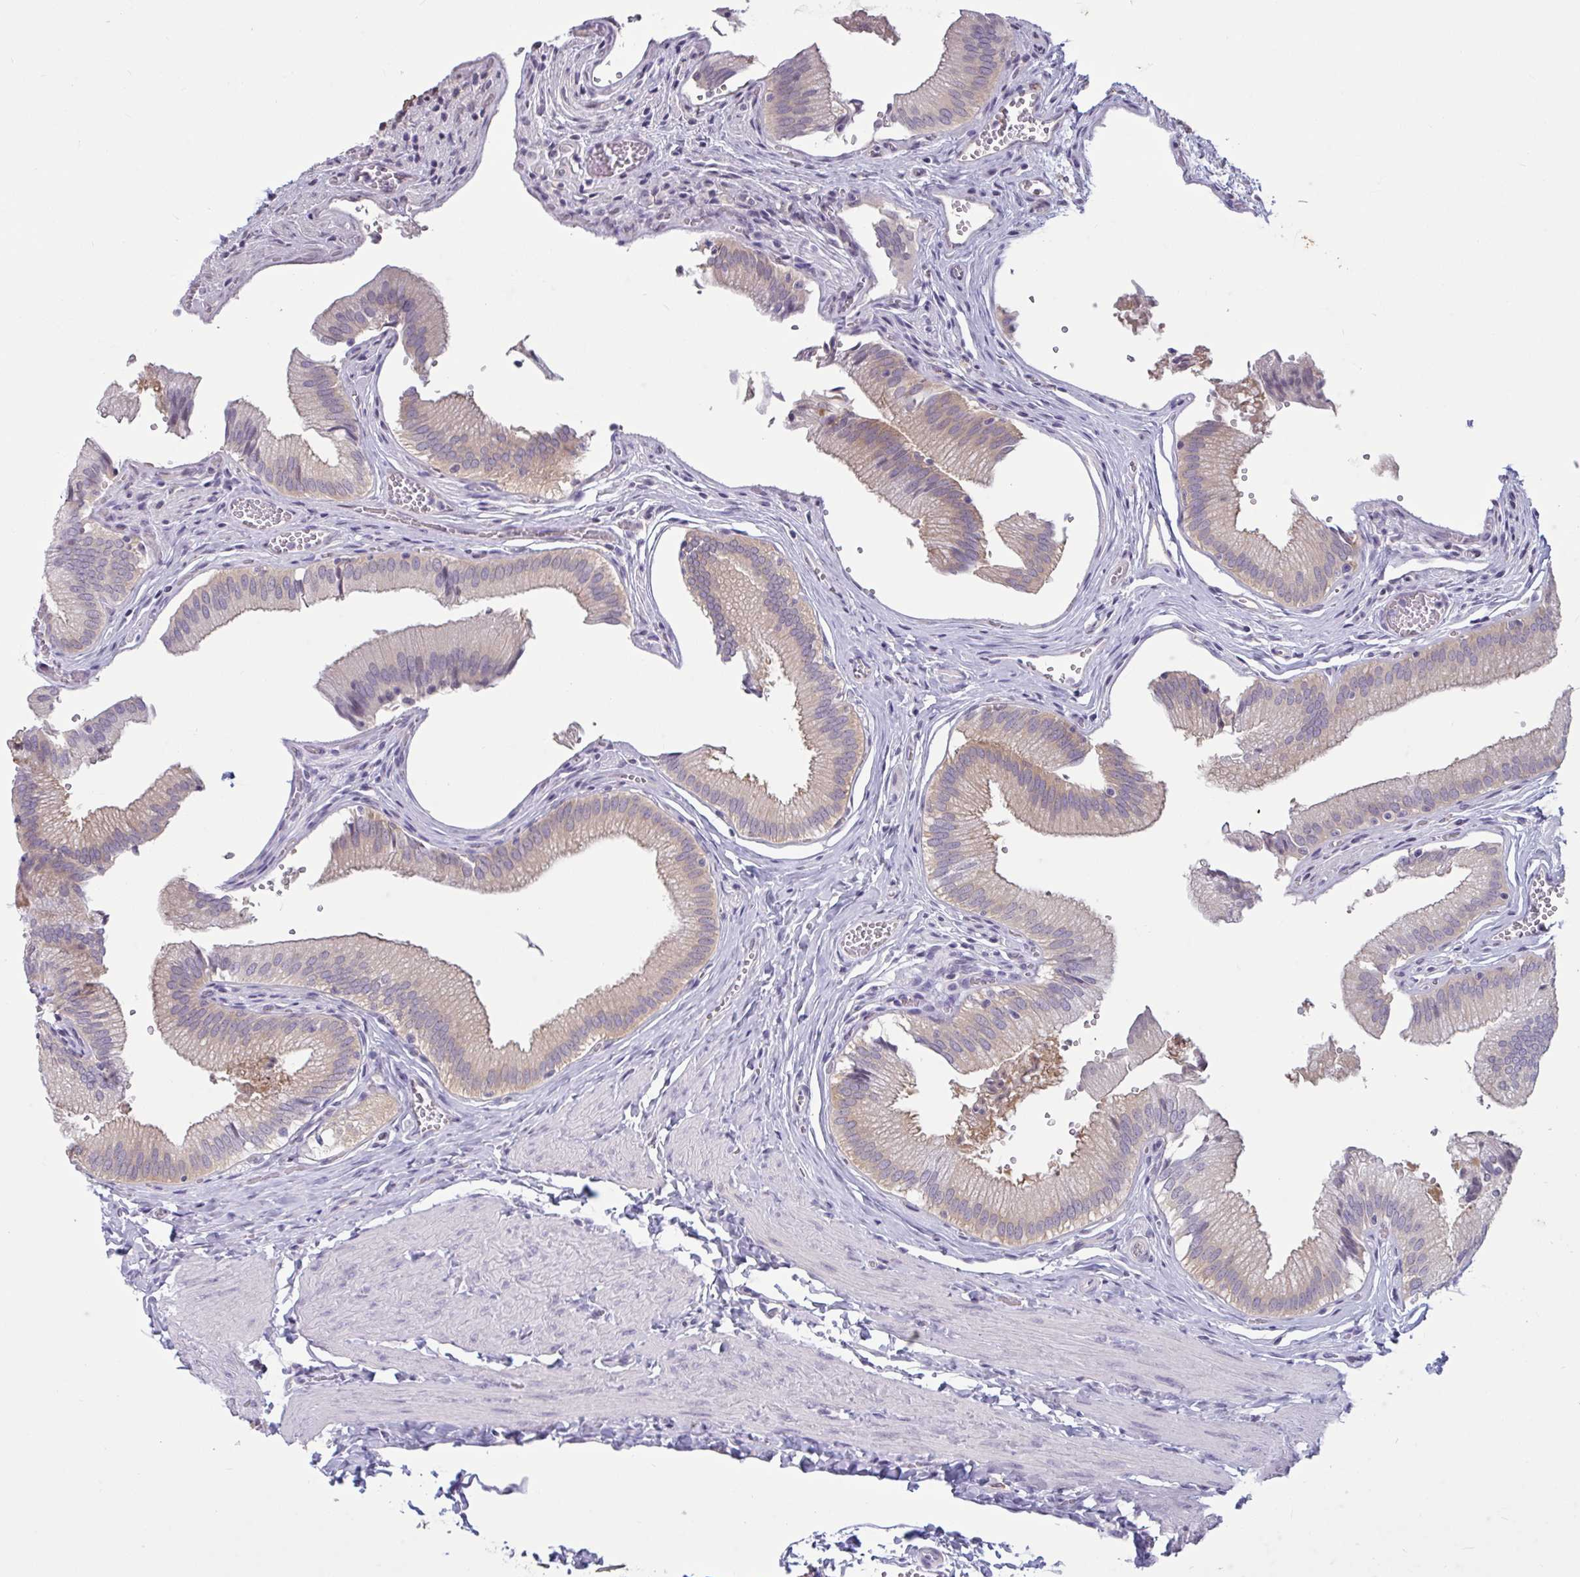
{"staining": {"intensity": "moderate", "quantity": "25%-75%", "location": "cytoplasmic/membranous"}, "tissue": "gallbladder", "cell_type": "Glandular cells", "image_type": "normal", "snomed": [{"axis": "morphology", "description": "Normal tissue, NOS"}, {"axis": "topography", "description": "Gallbladder"}, {"axis": "topography", "description": "Peripheral nerve tissue"}], "caption": "Immunohistochemistry (DAB (3,3'-diaminobenzidine)) staining of unremarkable gallbladder exhibits moderate cytoplasmic/membranous protein positivity in about 25%-75% of glandular cells.", "gene": "TBC1D4", "patient": {"sex": "male", "age": 17}}